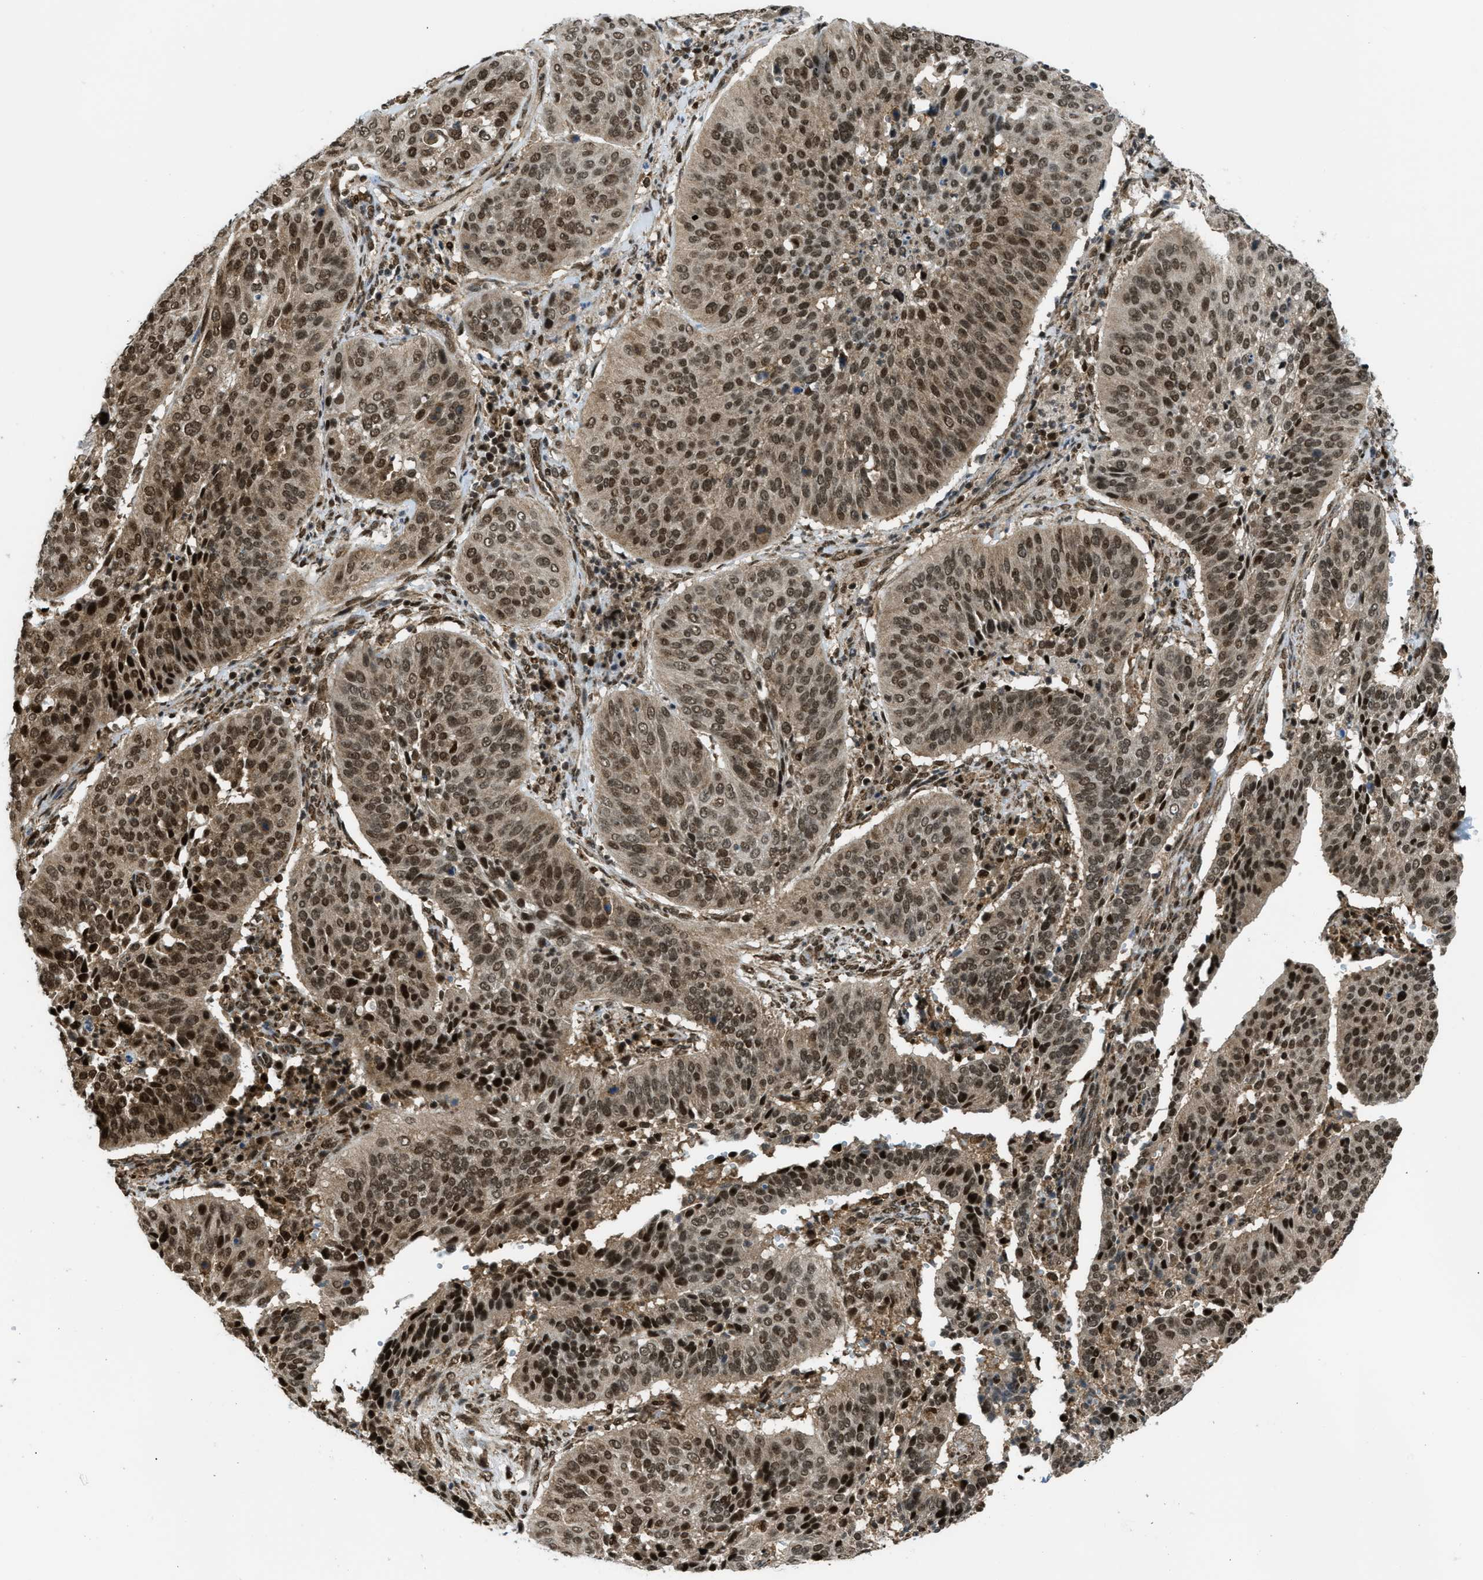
{"staining": {"intensity": "strong", "quantity": ">75%", "location": "nuclear"}, "tissue": "cervical cancer", "cell_type": "Tumor cells", "image_type": "cancer", "snomed": [{"axis": "morphology", "description": "Normal tissue, NOS"}, {"axis": "morphology", "description": "Squamous cell carcinoma, NOS"}, {"axis": "topography", "description": "Cervix"}], "caption": "Immunohistochemistry (IHC) histopathology image of neoplastic tissue: cervical squamous cell carcinoma stained using IHC displays high levels of strong protein expression localized specifically in the nuclear of tumor cells, appearing as a nuclear brown color.", "gene": "TNPO1", "patient": {"sex": "female", "age": 39}}